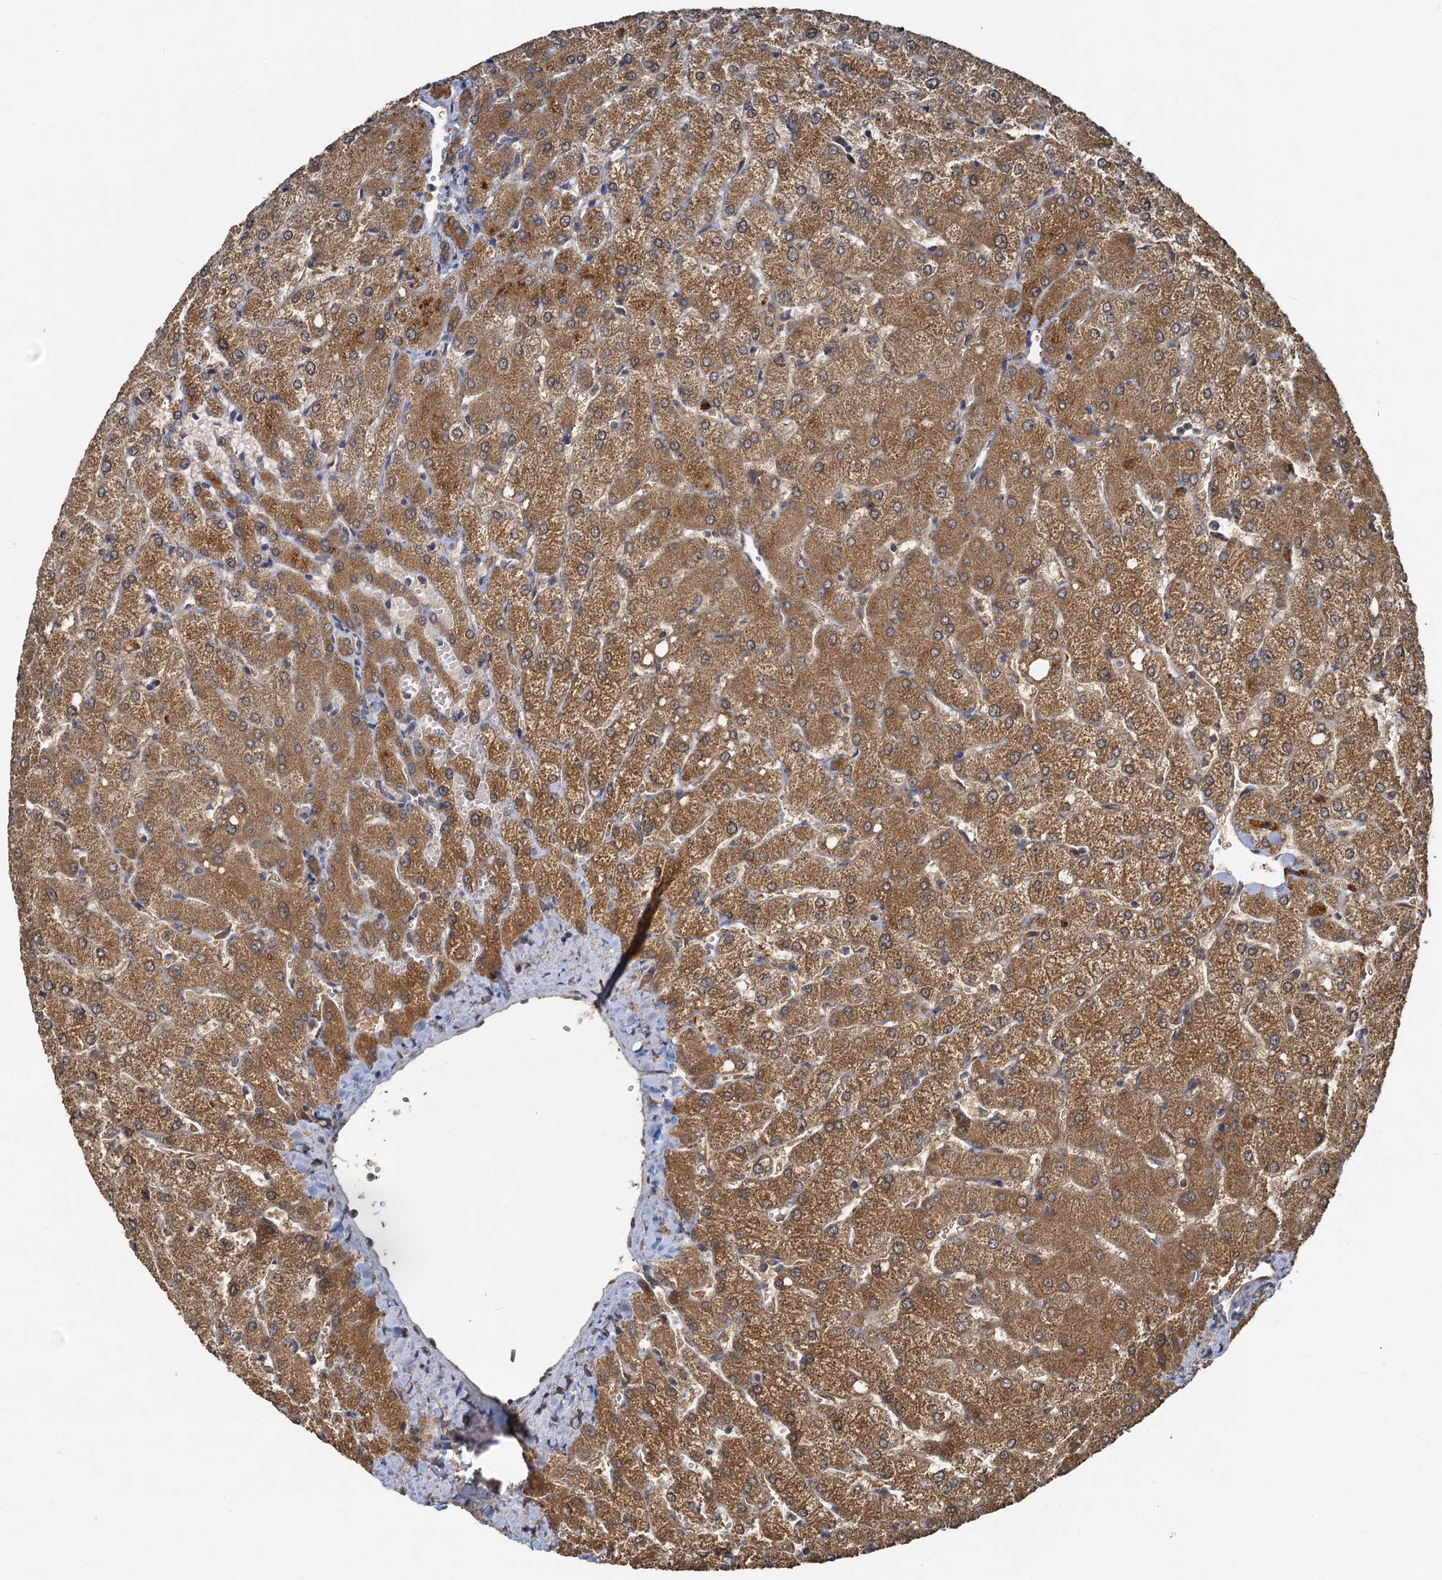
{"staining": {"intensity": "moderate", "quantity": ">75%", "location": "cytoplasmic/membranous"}, "tissue": "liver", "cell_type": "Cholangiocytes", "image_type": "normal", "snomed": [{"axis": "morphology", "description": "Normal tissue, NOS"}, {"axis": "topography", "description": "Liver"}], "caption": "Human liver stained with a brown dye reveals moderate cytoplasmic/membranous positive positivity in approximately >75% of cholangiocytes.", "gene": "HYI", "patient": {"sex": "female", "age": 54}}